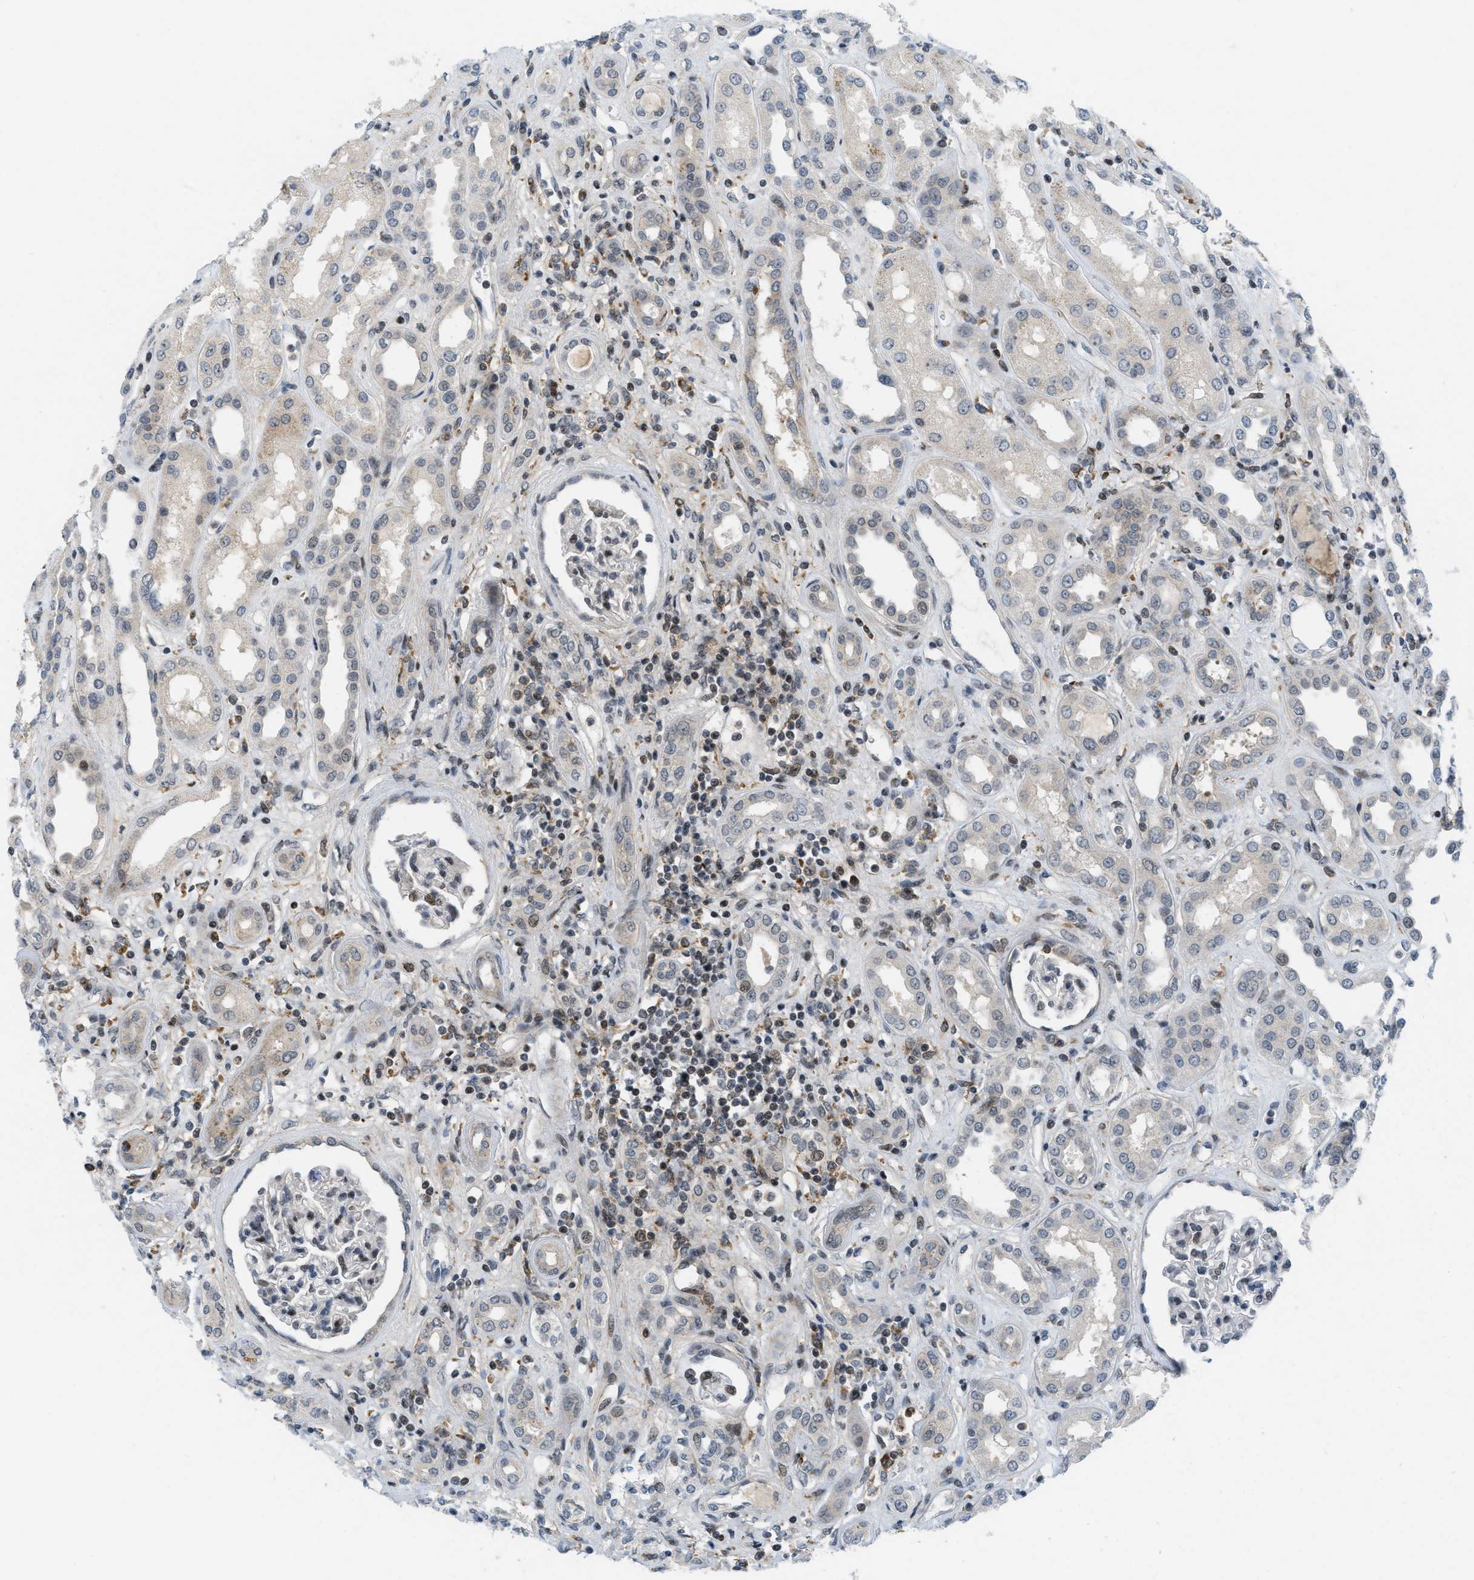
{"staining": {"intensity": "strong", "quantity": "<25%", "location": "nuclear"}, "tissue": "kidney", "cell_type": "Cells in glomeruli", "image_type": "normal", "snomed": [{"axis": "morphology", "description": "Normal tissue, NOS"}, {"axis": "topography", "description": "Kidney"}], "caption": "Immunohistochemical staining of normal kidney reveals medium levels of strong nuclear expression in approximately <25% of cells in glomeruli.", "gene": "ING1", "patient": {"sex": "male", "age": 59}}